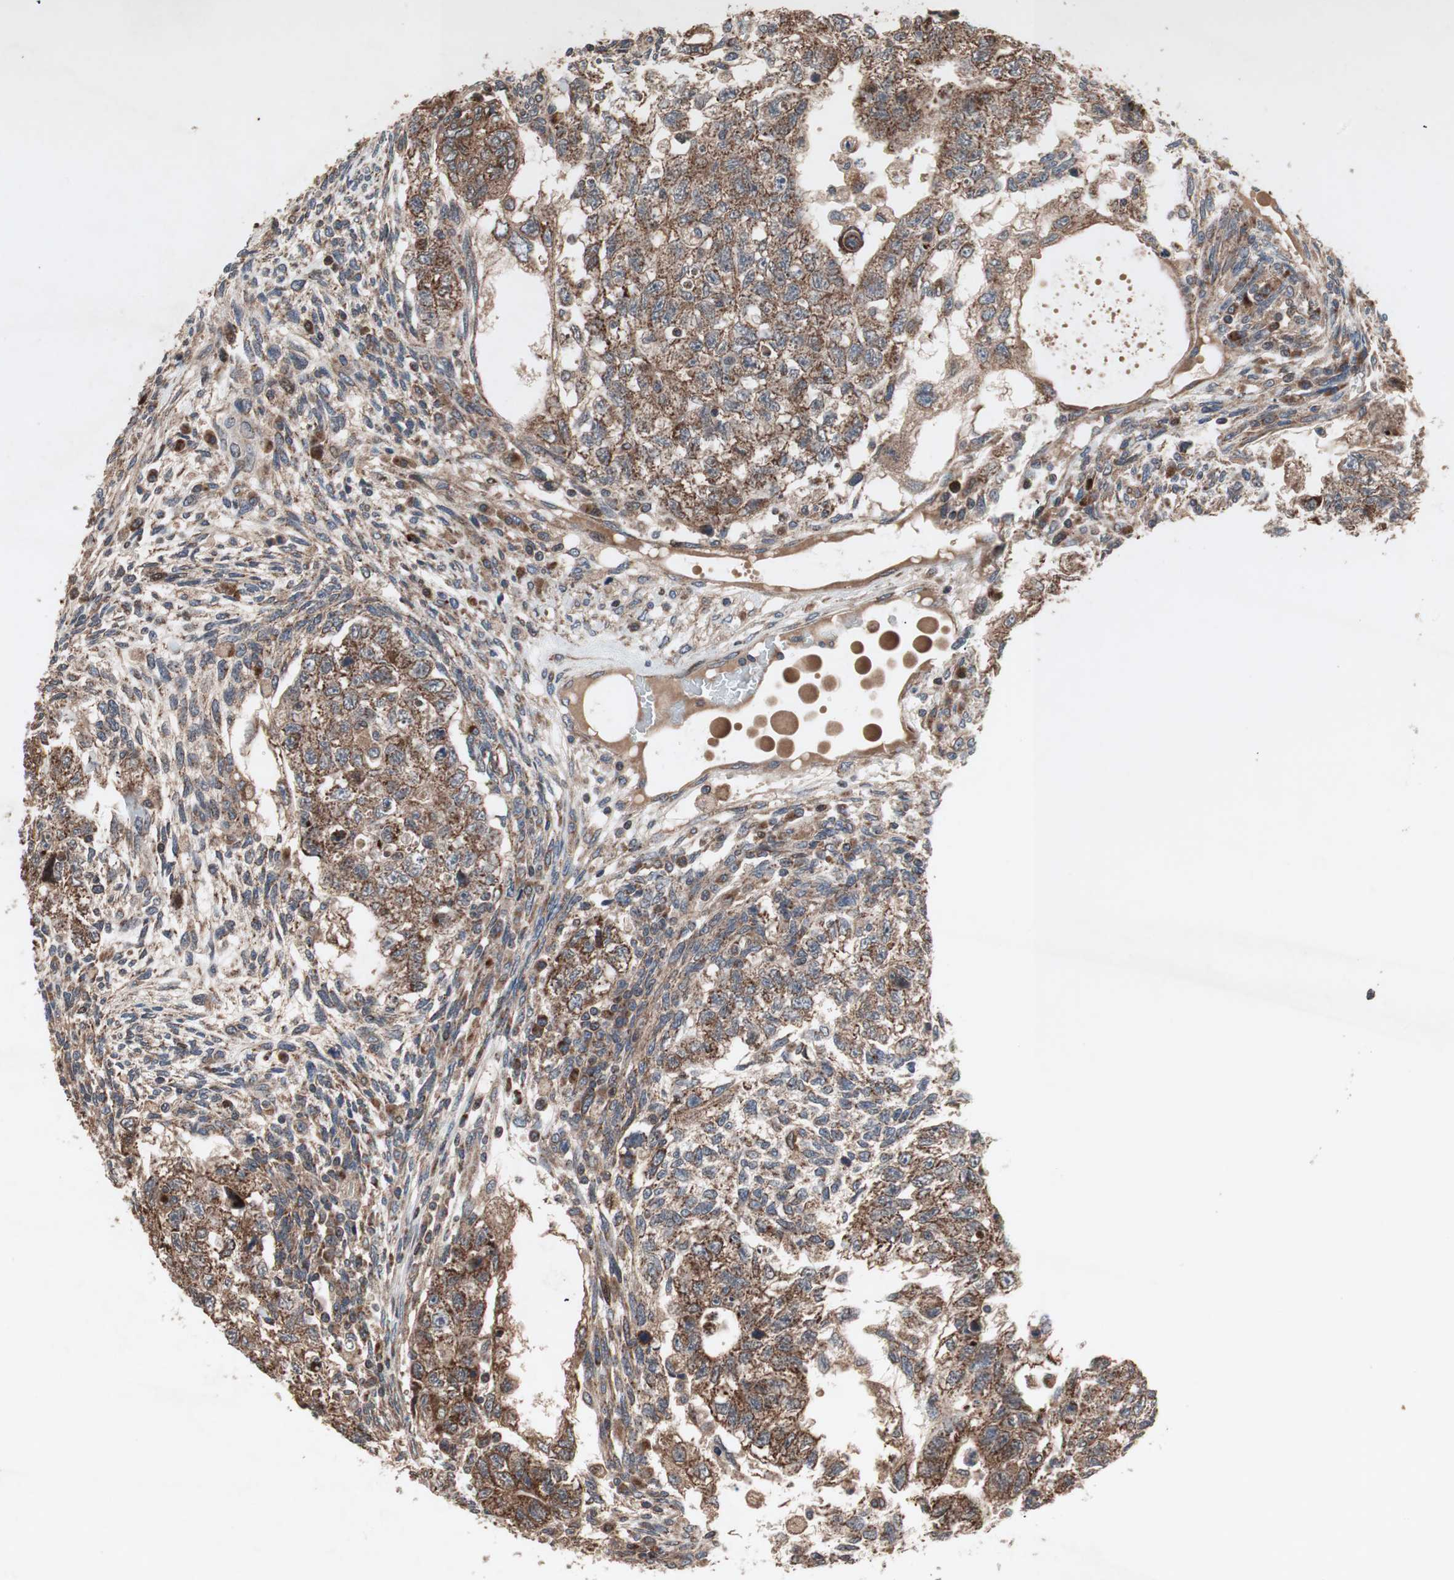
{"staining": {"intensity": "strong", "quantity": ">75%", "location": "cytoplasmic/membranous"}, "tissue": "testis cancer", "cell_type": "Tumor cells", "image_type": "cancer", "snomed": [{"axis": "morphology", "description": "Normal tissue, NOS"}, {"axis": "morphology", "description": "Carcinoma, Embryonal, NOS"}, {"axis": "topography", "description": "Testis"}], "caption": "This is an image of immunohistochemistry staining of testis embryonal carcinoma, which shows strong positivity in the cytoplasmic/membranous of tumor cells.", "gene": "RAB1A", "patient": {"sex": "male", "age": 36}}